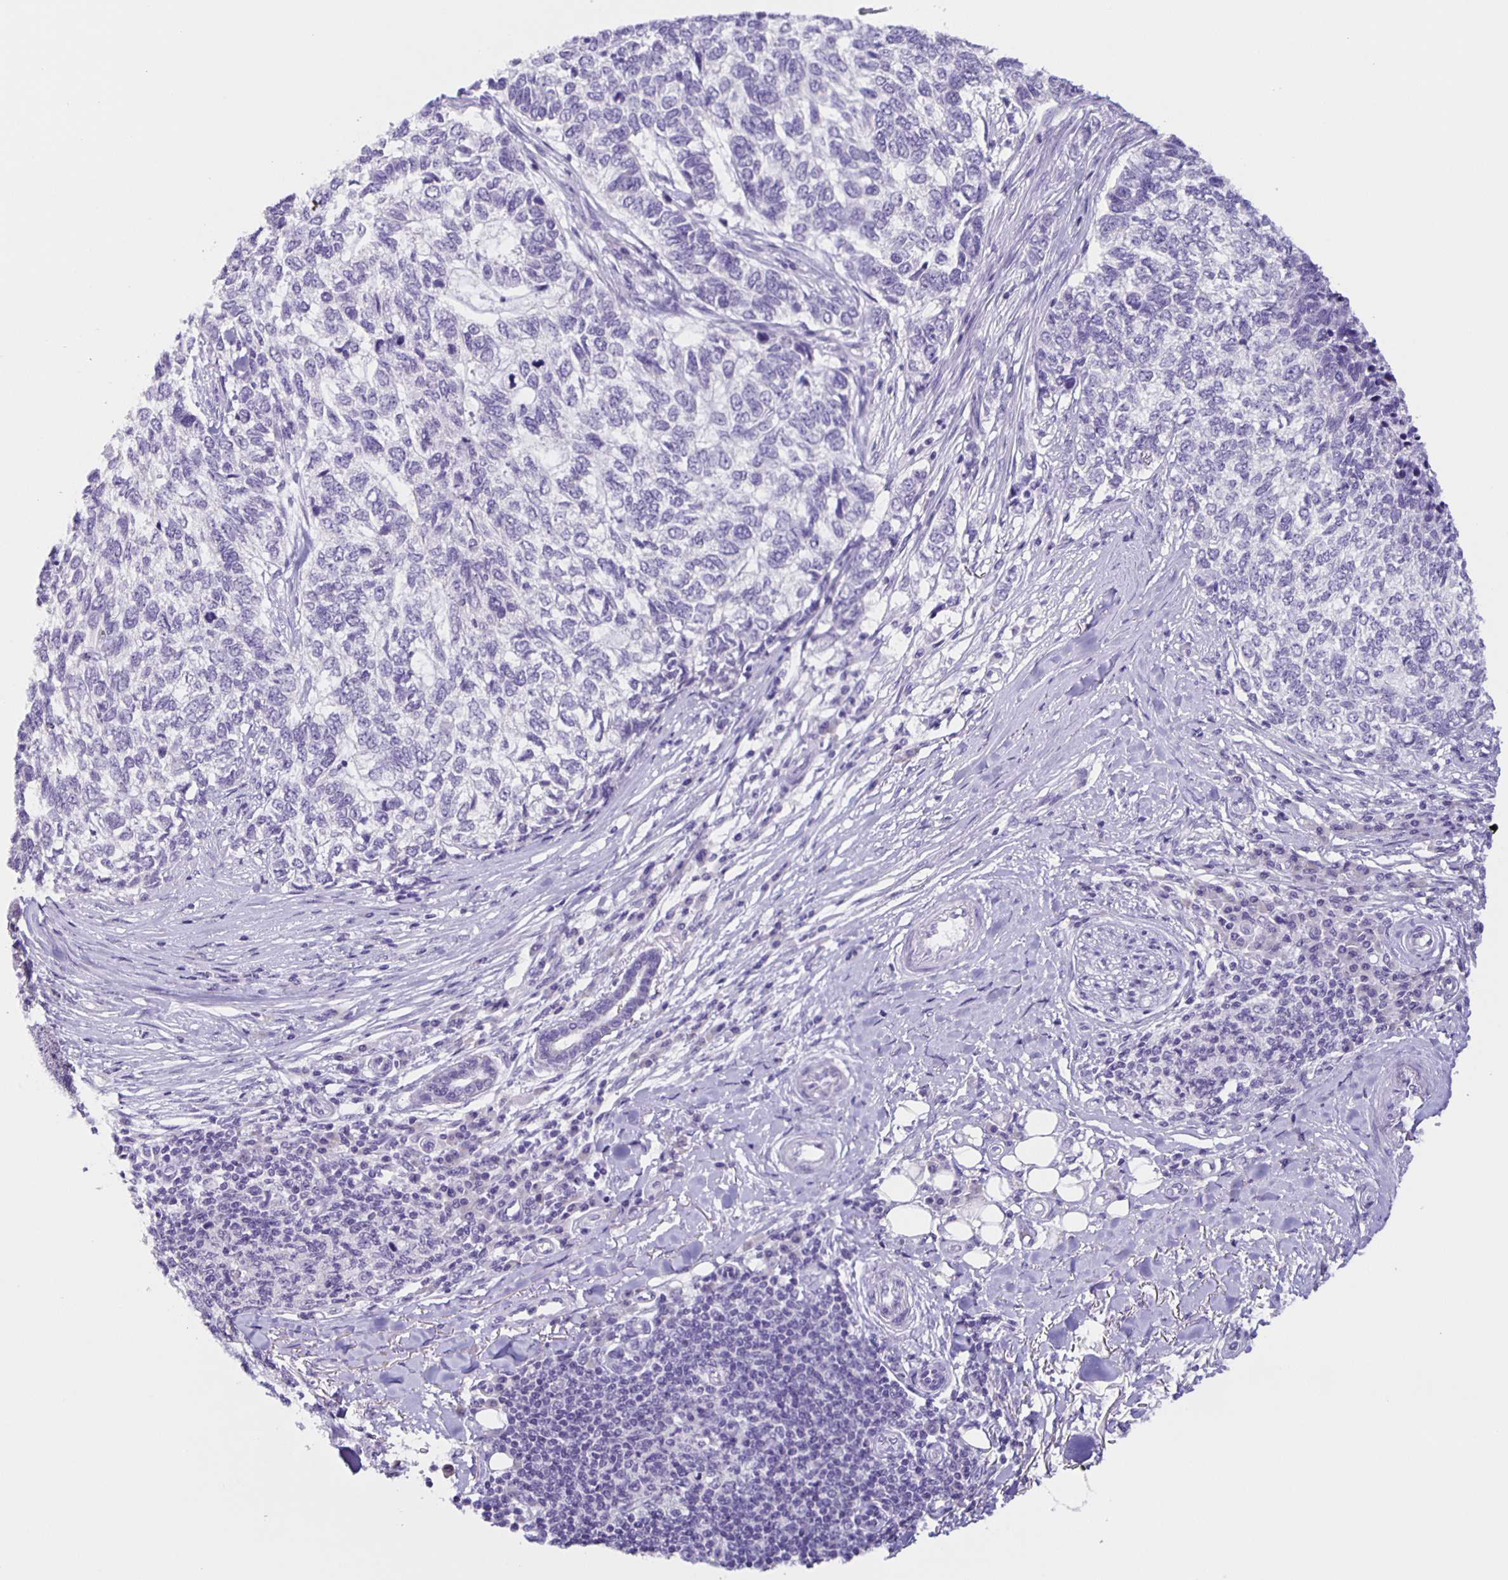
{"staining": {"intensity": "negative", "quantity": "none", "location": "none"}, "tissue": "skin cancer", "cell_type": "Tumor cells", "image_type": "cancer", "snomed": [{"axis": "morphology", "description": "Basal cell carcinoma"}, {"axis": "topography", "description": "Skin"}], "caption": "Skin cancer (basal cell carcinoma) stained for a protein using IHC reveals no expression tumor cells.", "gene": "SLC12A3", "patient": {"sex": "female", "age": 65}}